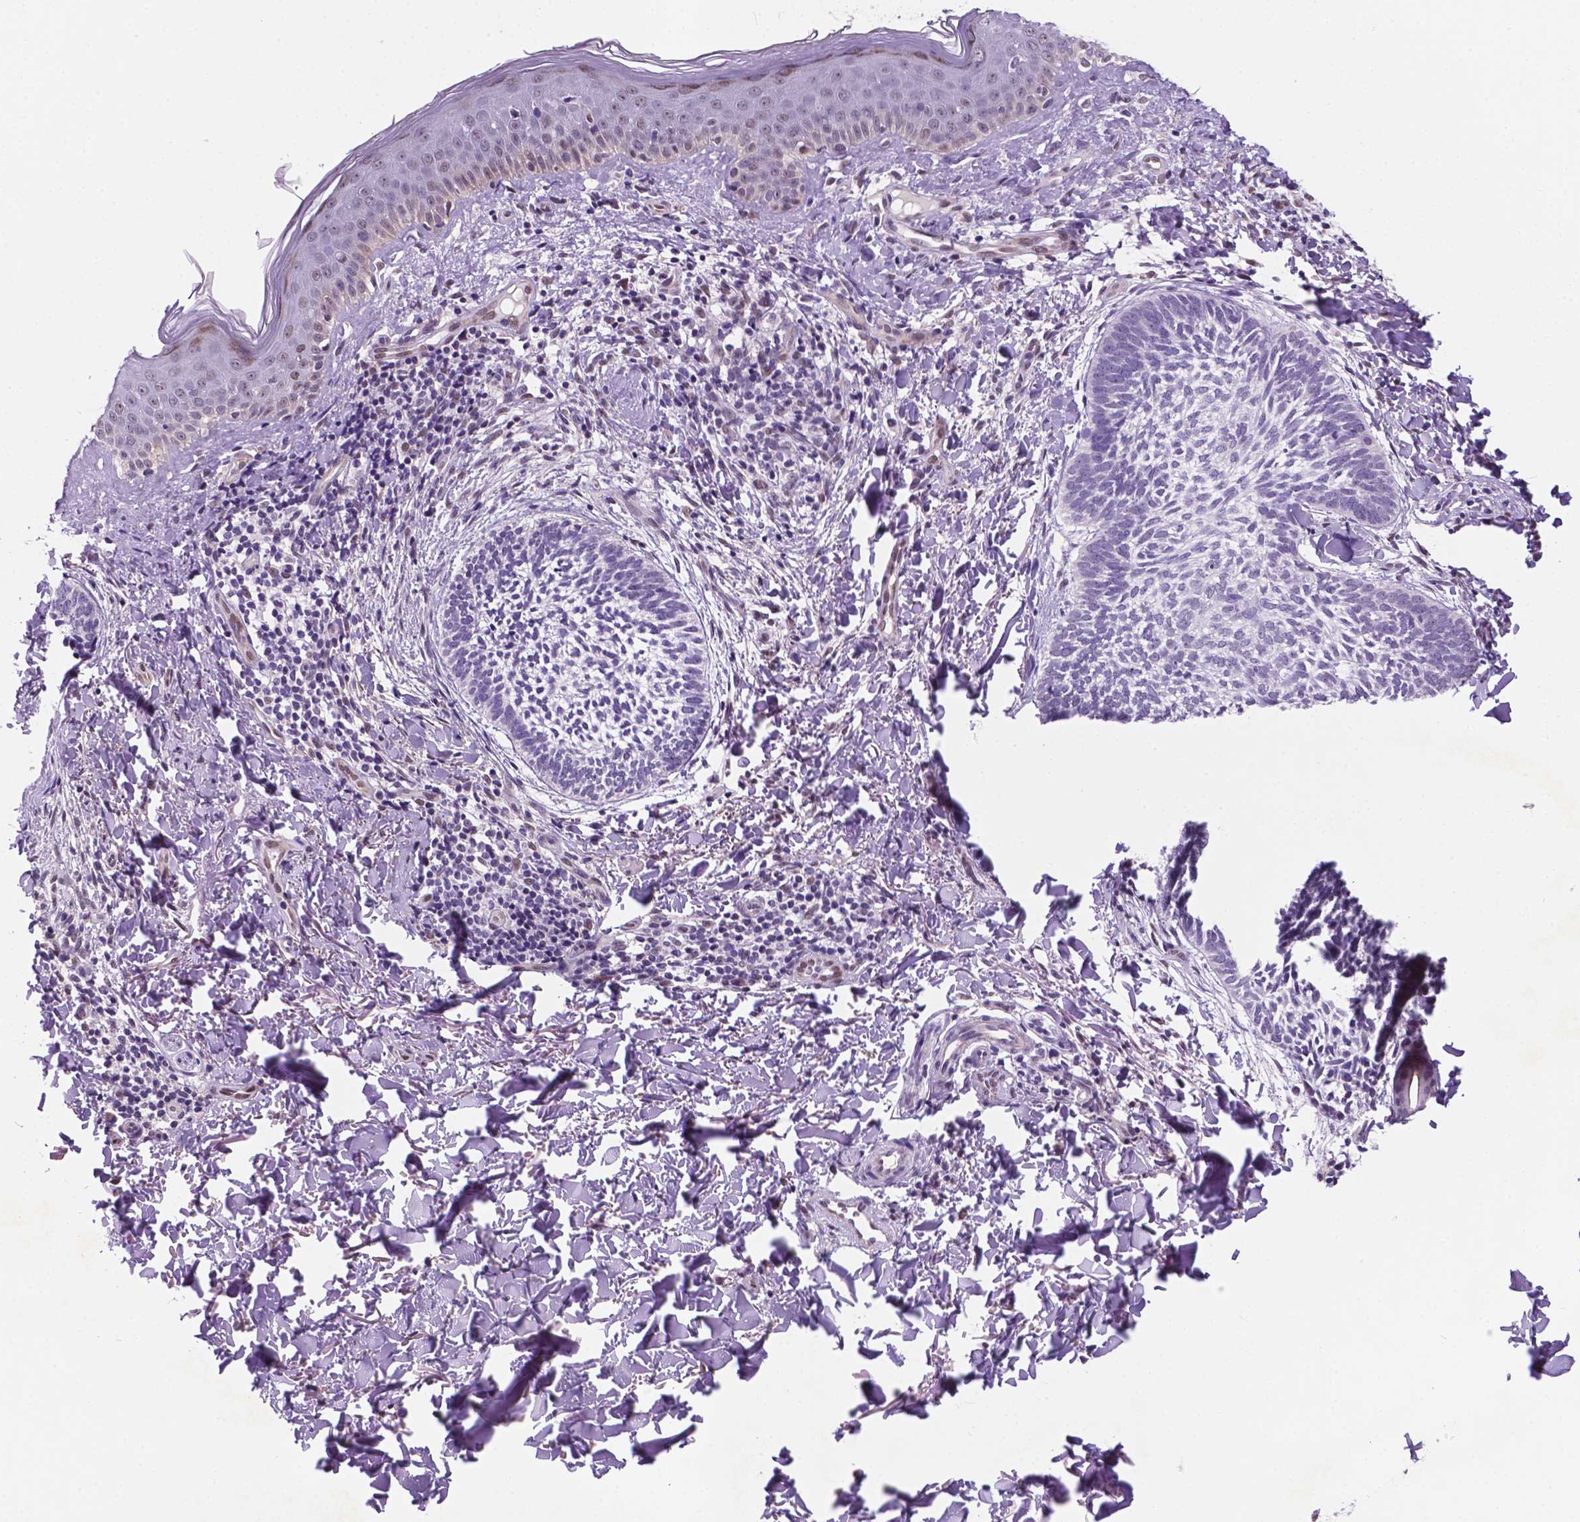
{"staining": {"intensity": "negative", "quantity": "none", "location": "none"}, "tissue": "skin cancer", "cell_type": "Tumor cells", "image_type": "cancer", "snomed": [{"axis": "morphology", "description": "Normal tissue, NOS"}, {"axis": "morphology", "description": "Basal cell carcinoma"}, {"axis": "topography", "description": "Skin"}], "caption": "Immunohistochemistry (IHC) photomicrograph of skin cancer (basal cell carcinoma) stained for a protein (brown), which displays no positivity in tumor cells.", "gene": "C18orf21", "patient": {"sex": "male", "age": 46}}